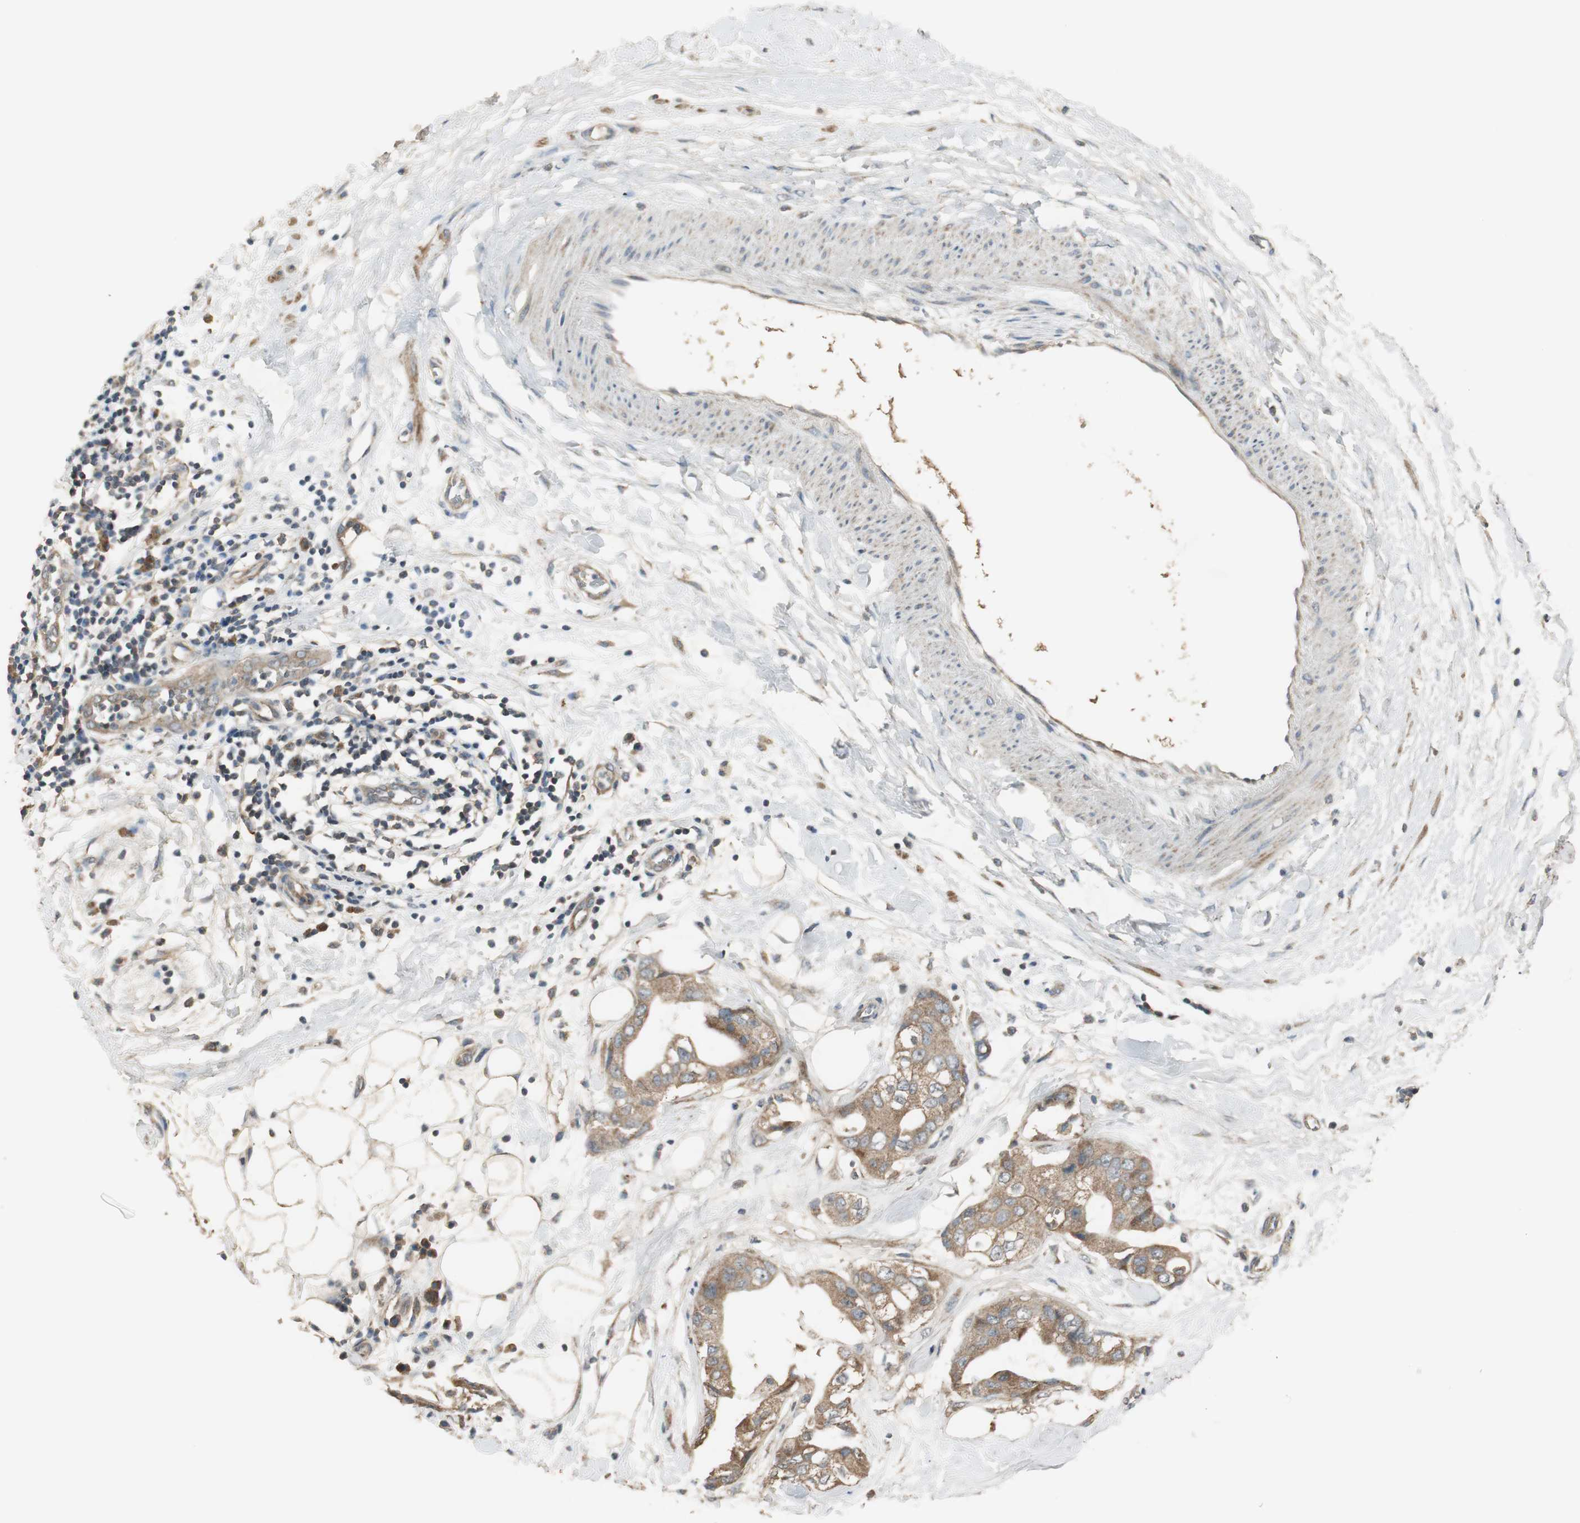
{"staining": {"intensity": "weak", "quantity": ">75%", "location": "cytoplasmic/membranous"}, "tissue": "breast cancer", "cell_type": "Tumor cells", "image_type": "cancer", "snomed": [{"axis": "morphology", "description": "Duct carcinoma"}, {"axis": "topography", "description": "Breast"}], "caption": "Immunohistochemistry (IHC) of breast cancer displays low levels of weak cytoplasmic/membranous staining in about >75% of tumor cells.", "gene": "MSTO1", "patient": {"sex": "female", "age": 40}}